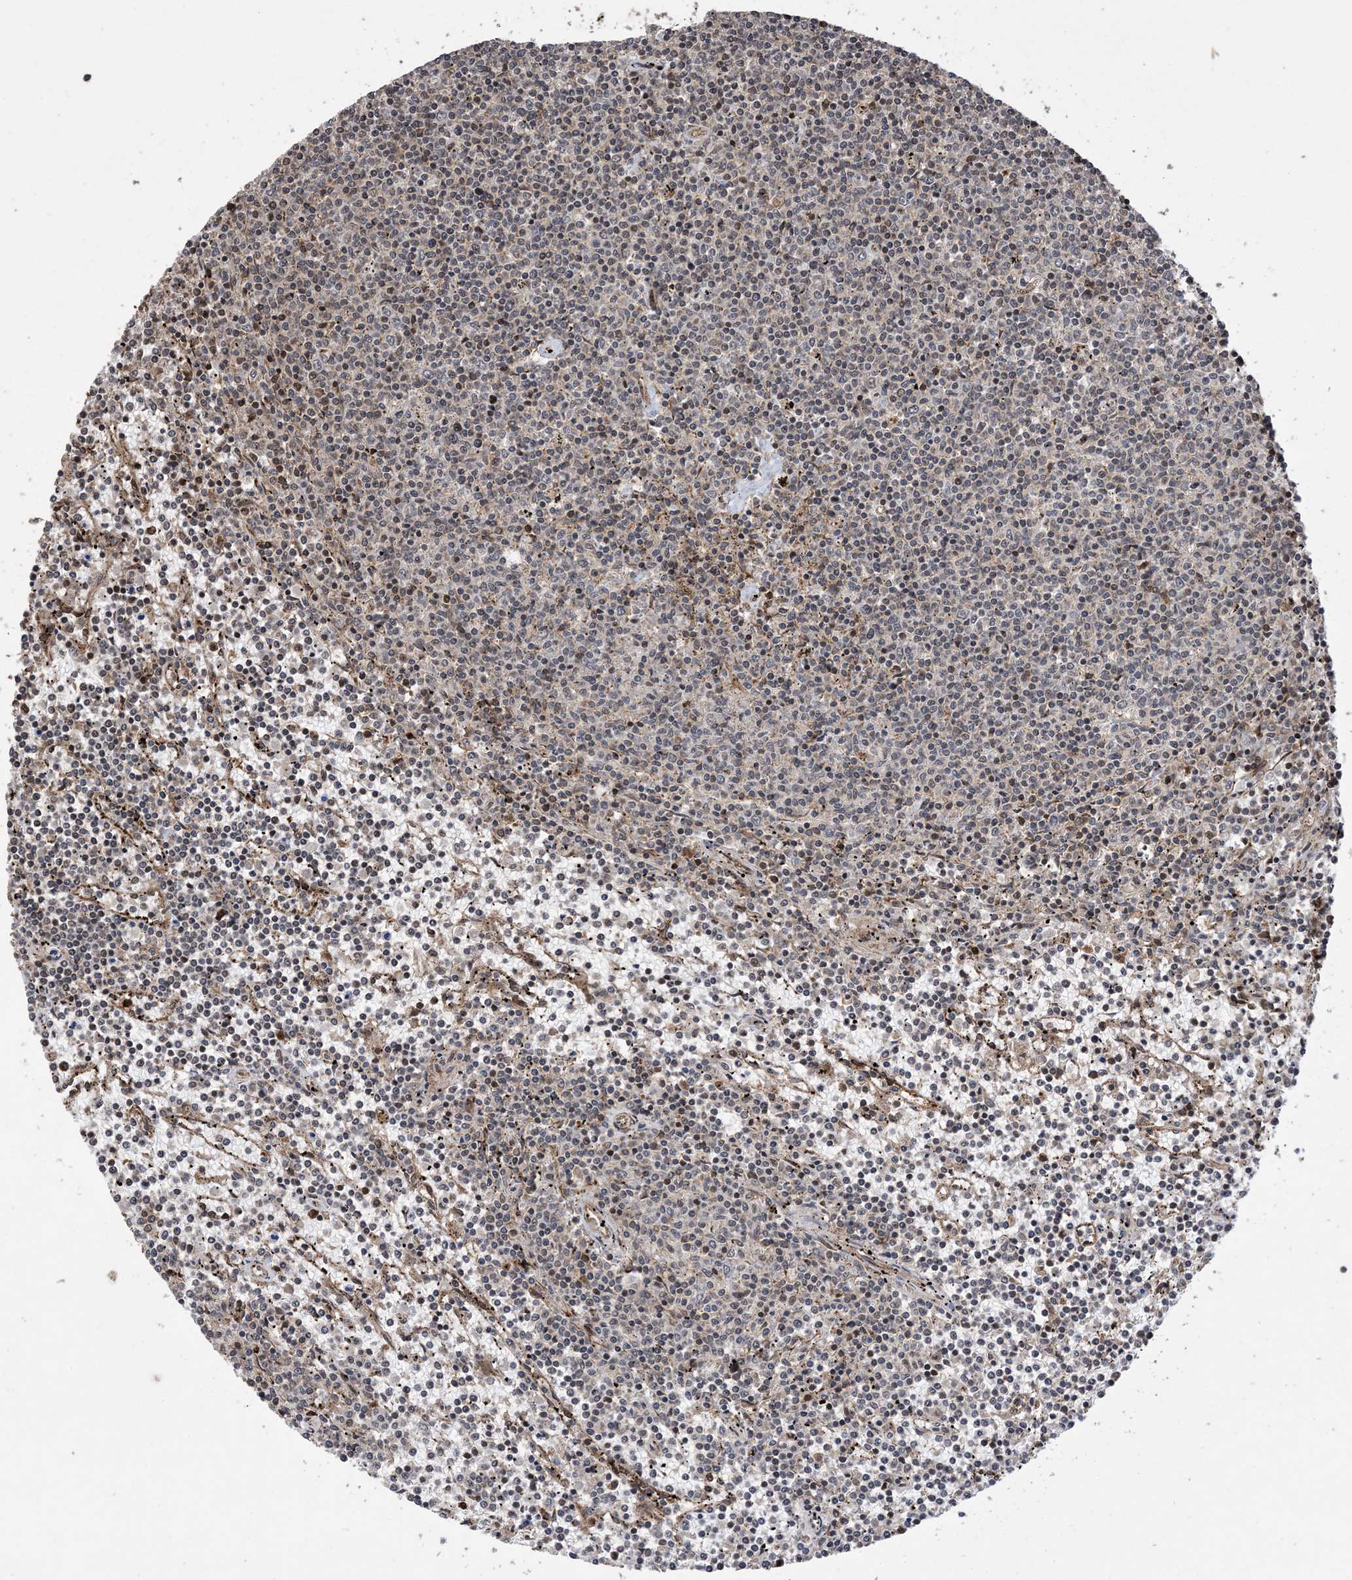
{"staining": {"intensity": "negative", "quantity": "none", "location": "none"}, "tissue": "lymphoma", "cell_type": "Tumor cells", "image_type": "cancer", "snomed": [{"axis": "morphology", "description": "Malignant lymphoma, non-Hodgkin's type, Low grade"}, {"axis": "topography", "description": "Spleen"}], "caption": "DAB immunohistochemical staining of human lymphoma reveals no significant expression in tumor cells.", "gene": "ZNF511", "patient": {"sex": "female", "age": 50}}